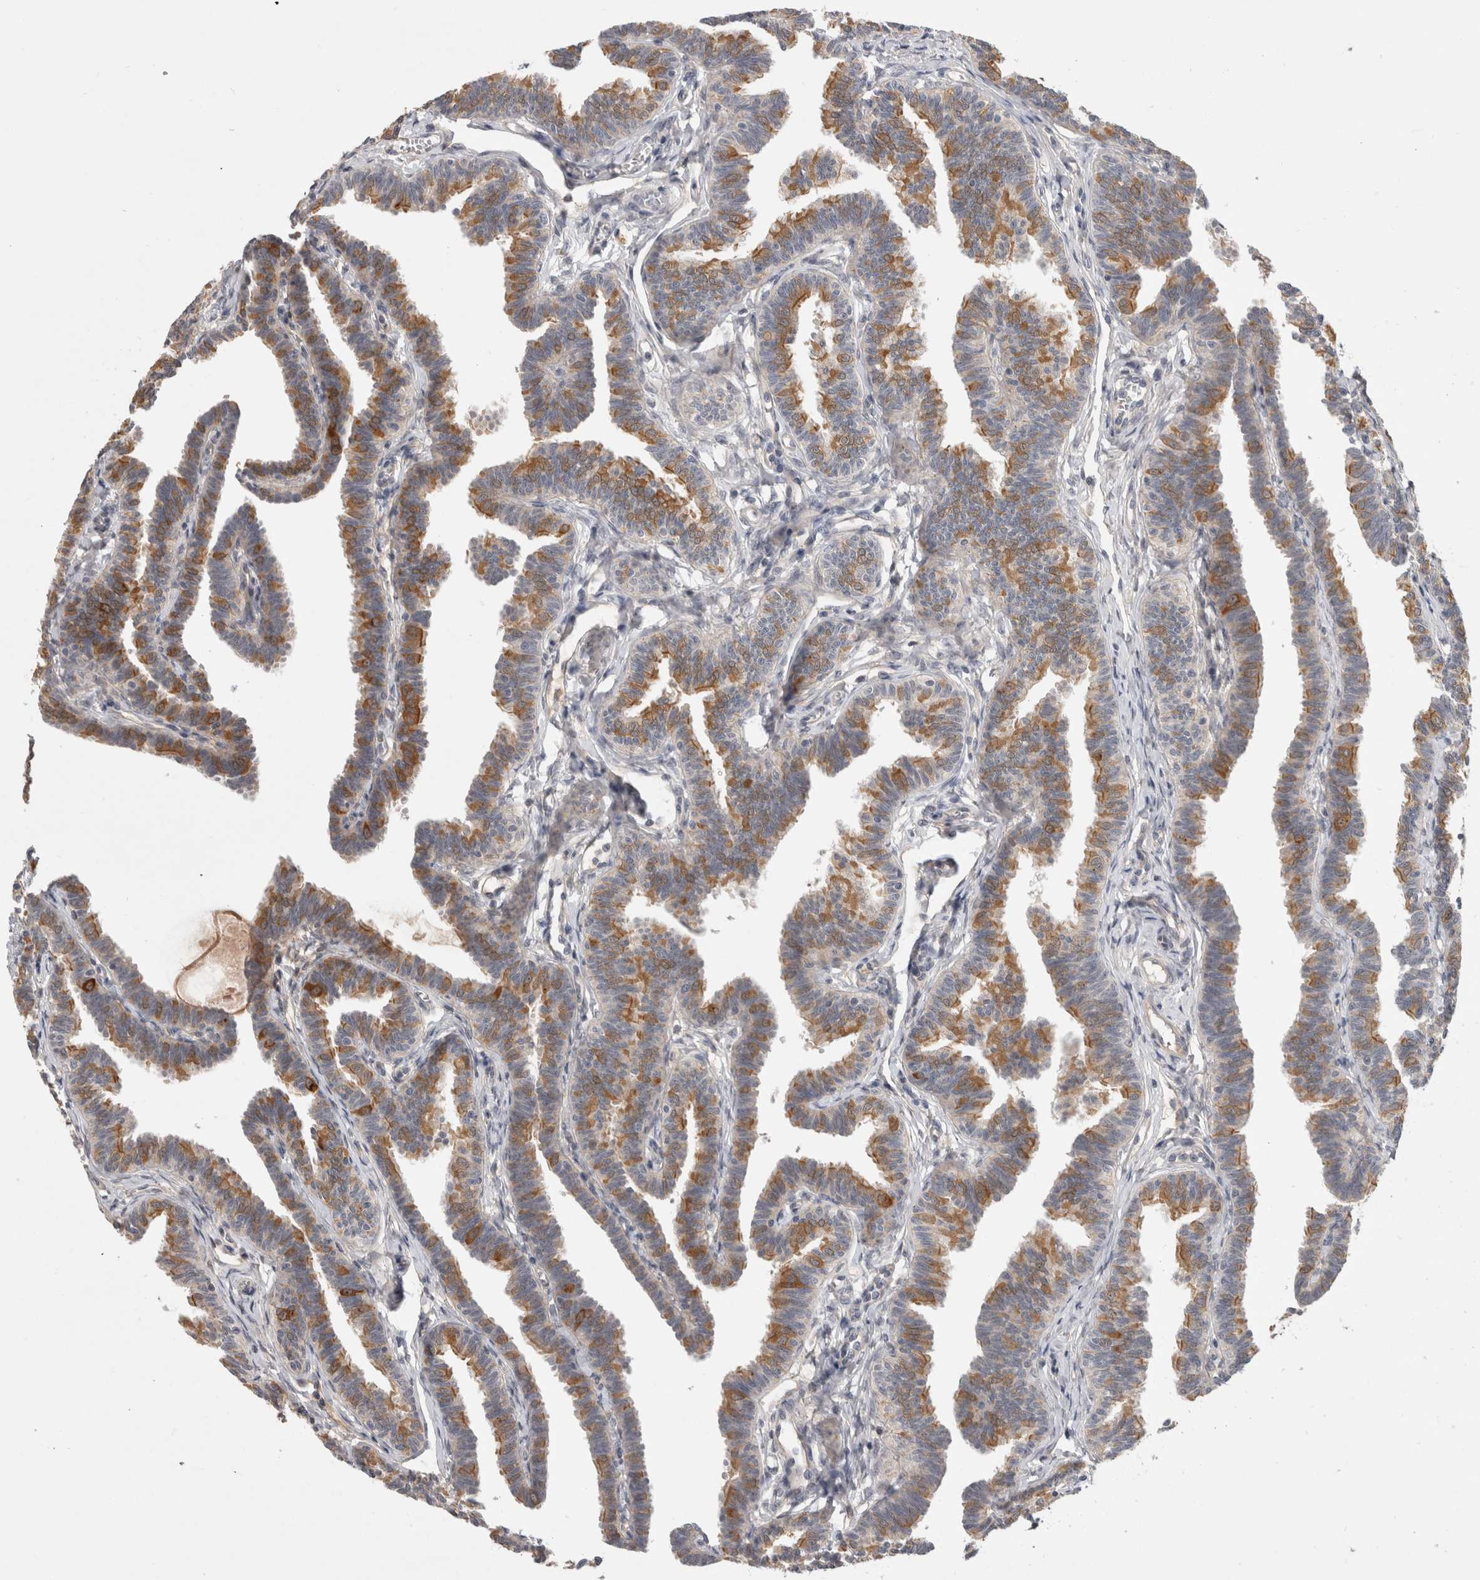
{"staining": {"intensity": "moderate", "quantity": ">75%", "location": "cytoplasmic/membranous"}, "tissue": "fallopian tube", "cell_type": "Glandular cells", "image_type": "normal", "snomed": [{"axis": "morphology", "description": "Normal tissue, NOS"}, {"axis": "topography", "description": "Fallopian tube"}, {"axis": "topography", "description": "Ovary"}], "caption": "Immunohistochemical staining of normal human fallopian tube shows medium levels of moderate cytoplasmic/membranous expression in about >75% of glandular cells.", "gene": "CERS3", "patient": {"sex": "female", "age": 23}}